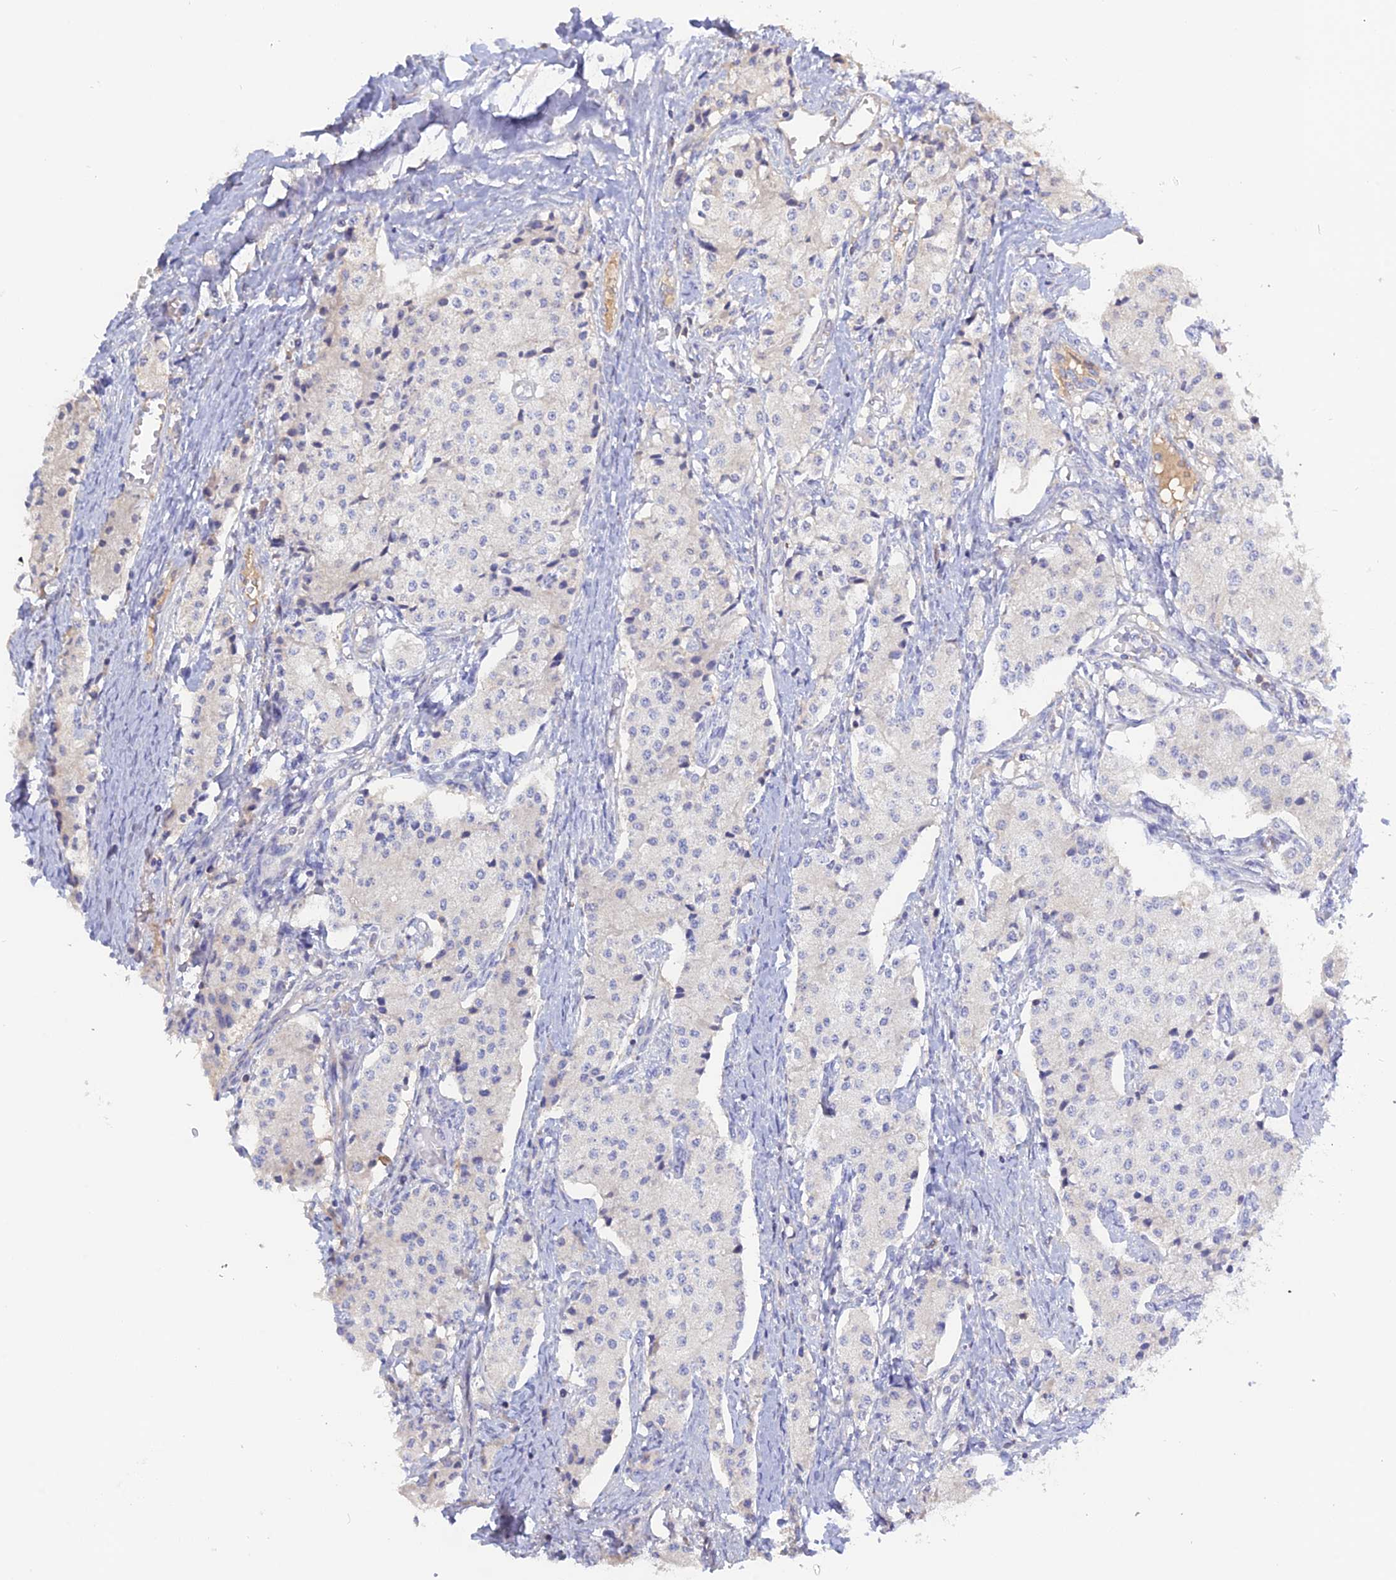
{"staining": {"intensity": "negative", "quantity": "none", "location": "none"}, "tissue": "carcinoid", "cell_type": "Tumor cells", "image_type": "cancer", "snomed": [{"axis": "morphology", "description": "Carcinoid, malignant, NOS"}, {"axis": "topography", "description": "Colon"}], "caption": "Immunohistochemical staining of malignant carcinoid reveals no significant expression in tumor cells.", "gene": "ADGRA1", "patient": {"sex": "female", "age": 52}}